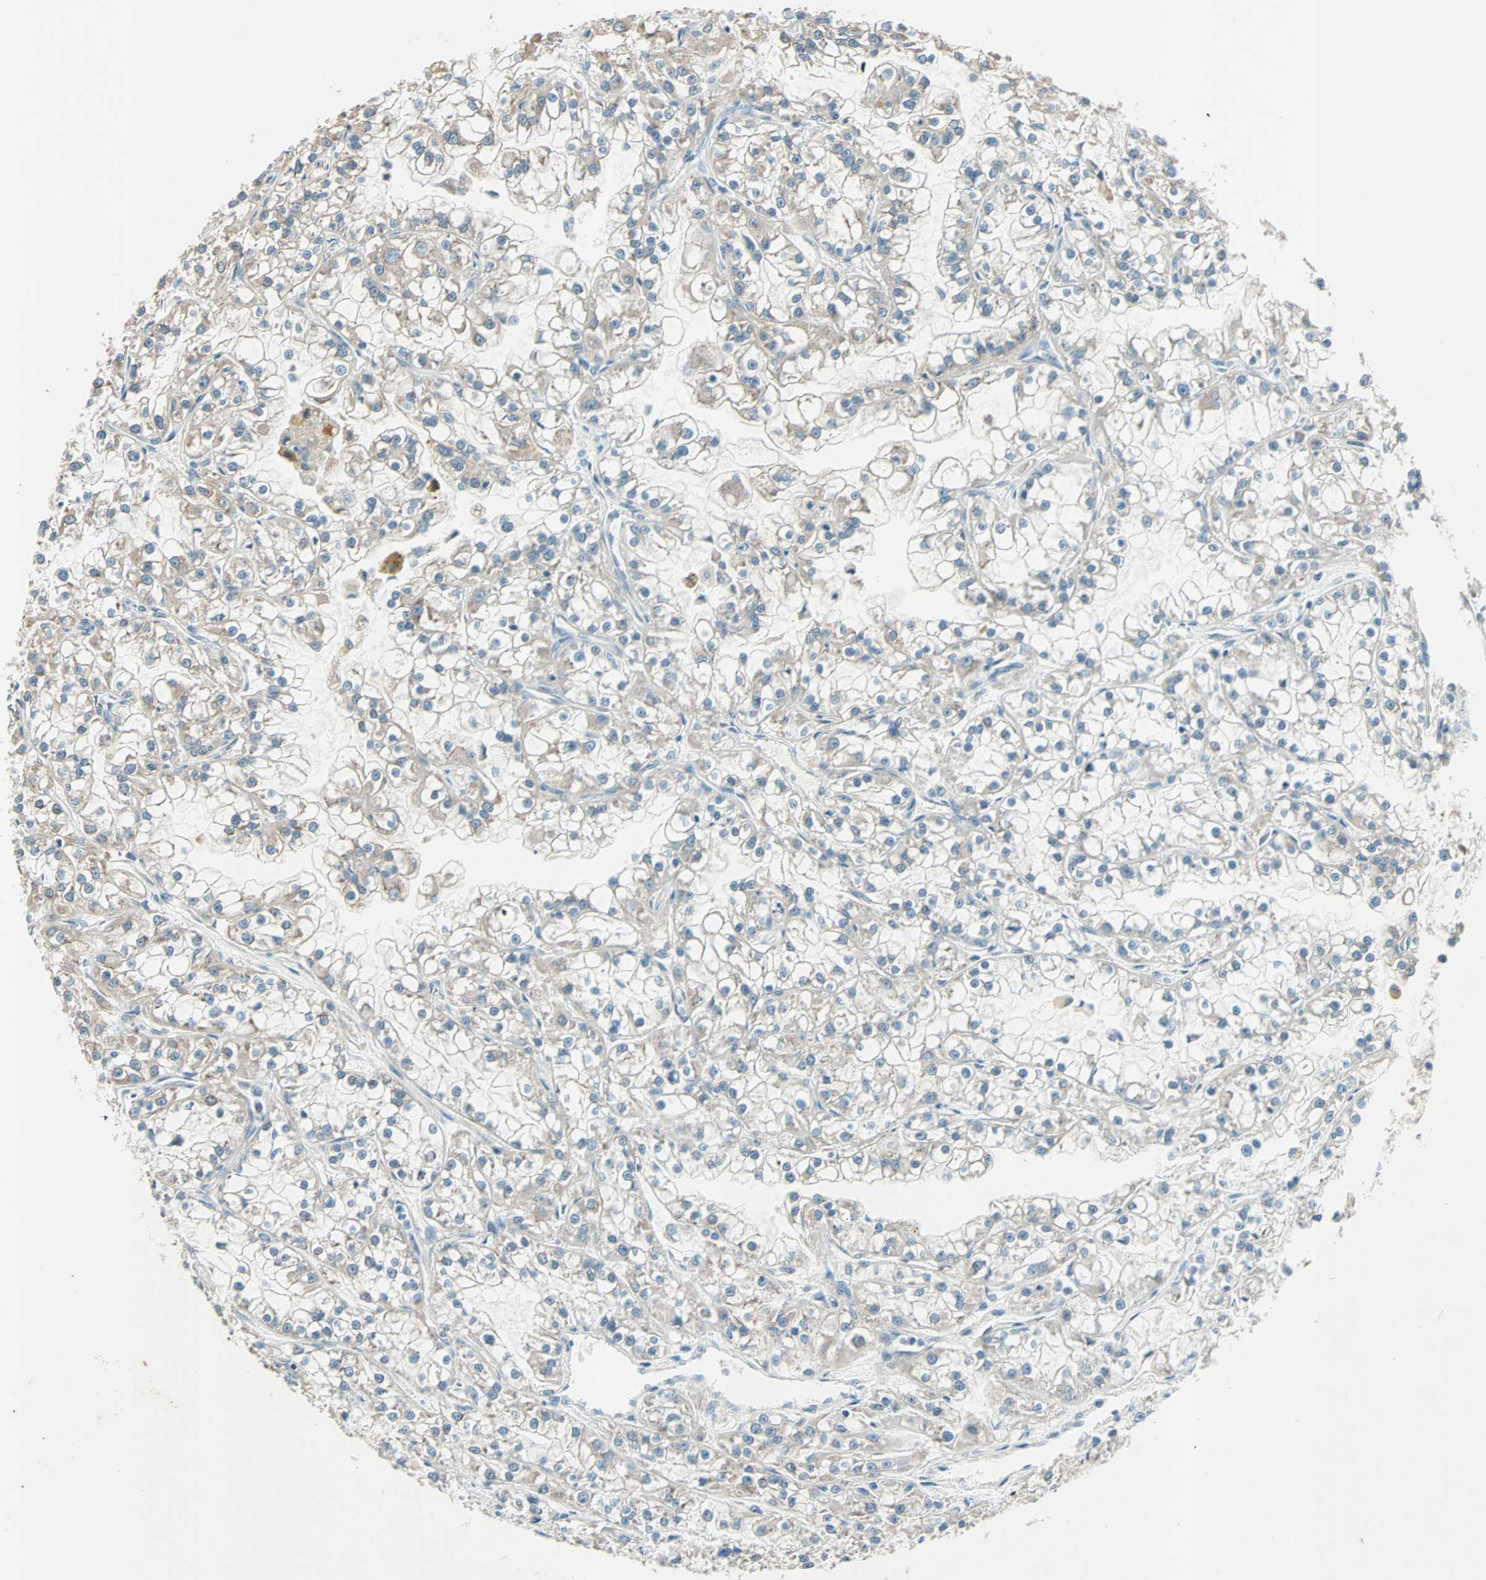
{"staining": {"intensity": "weak", "quantity": "25%-75%", "location": "cytoplasmic/membranous"}, "tissue": "renal cancer", "cell_type": "Tumor cells", "image_type": "cancer", "snomed": [{"axis": "morphology", "description": "Adenocarcinoma, NOS"}, {"axis": "topography", "description": "Kidney"}], "caption": "Protein expression analysis of human adenocarcinoma (renal) reveals weak cytoplasmic/membranous positivity in approximately 25%-75% of tumor cells.", "gene": "PGBD1", "patient": {"sex": "female", "age": 52}}